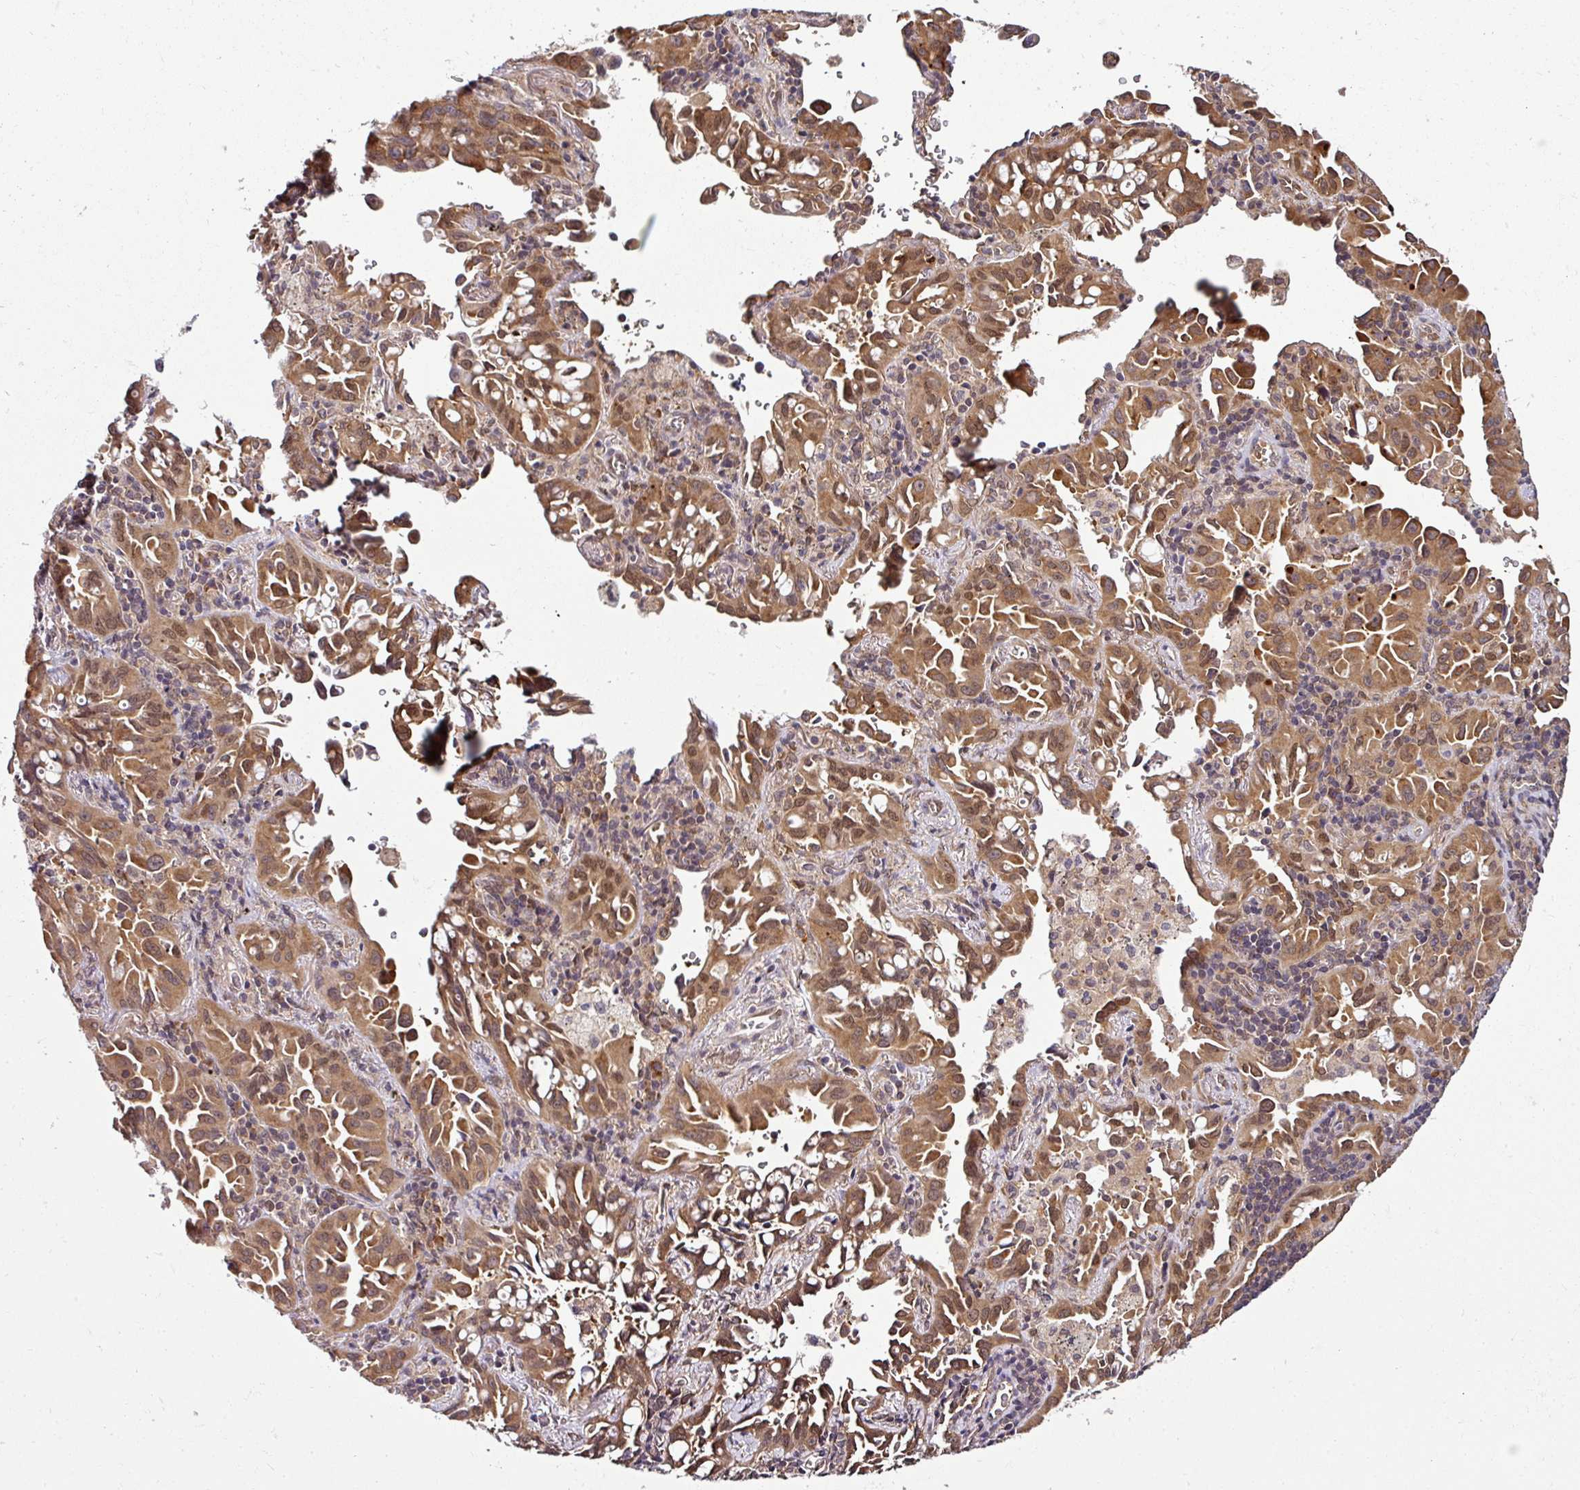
{"staining": {"intensity": "moderate", "quantity": ">75%", "location": "cytoplasmic/membranous,nuclear"}, "tissue": "lung cancer", "cell_type": "Tumor cells", "image_type": "cancer", "snomed": [{"axis": "morphology", "description": "Adenocarcinoma, NOS"}, {"axis": "topography", "description": "Lung"}], "caption": "IHC staining of lung cancer (adenocarcinoma), which displays medium levels of moderate cytoplasmic/membranous and nuclear positivity in about >75% of tumor cells indicating moderate cytoplasmic/membranous and nuclear protein positivity. The staining was performed using DAB (brown) for protein detection and nuclei were counterstained in hematoxylin (blue).", "gene": "RBM4B", "patient": {"sex": "male", "age": 68}}